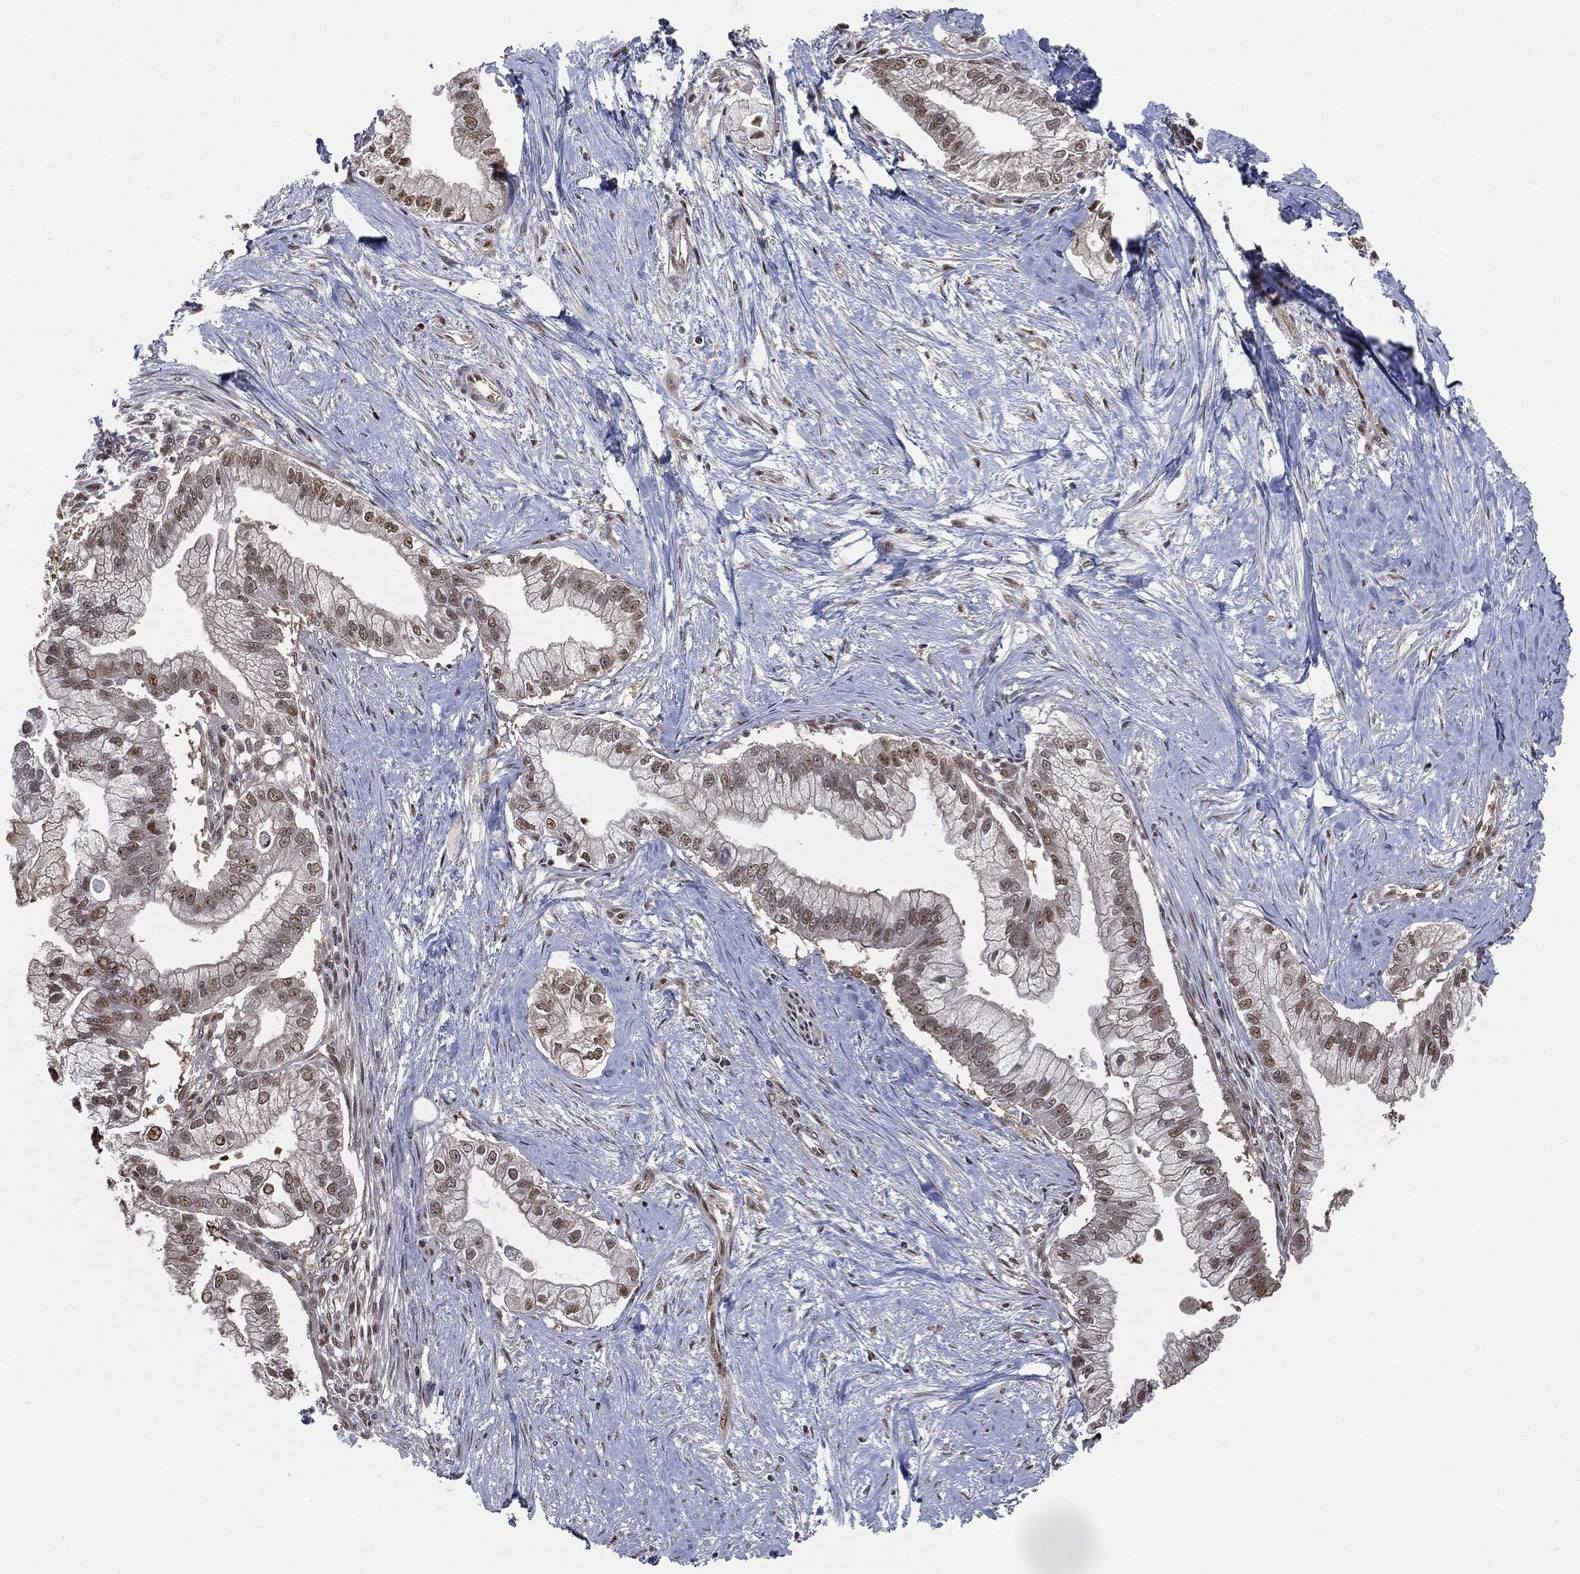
{"staining": {"intensity": "moderate", "quantity": "25%-75%", "location": "nuclear"}, "tissue": "pancreatic cancer", "cell_type": "Tumor cells", "image_type": "cancer", "snomed": [{"axis": "morphology", "description": "Adenocarcinoma, NOS"}, {"axis": "topography", "description": "Pancreas"}], "caption": "The photomicrograph exhibits a brown stain indicating the presence of a protein in the nuclear of tumor cells in pancreatic cancer. (DAB (3,3'-diaminobenzidine) IHC, brown staining for protein, blue staining for nuclei).", "gene": "SHLD2", "patient": {"sex": "male", "age": 70}}